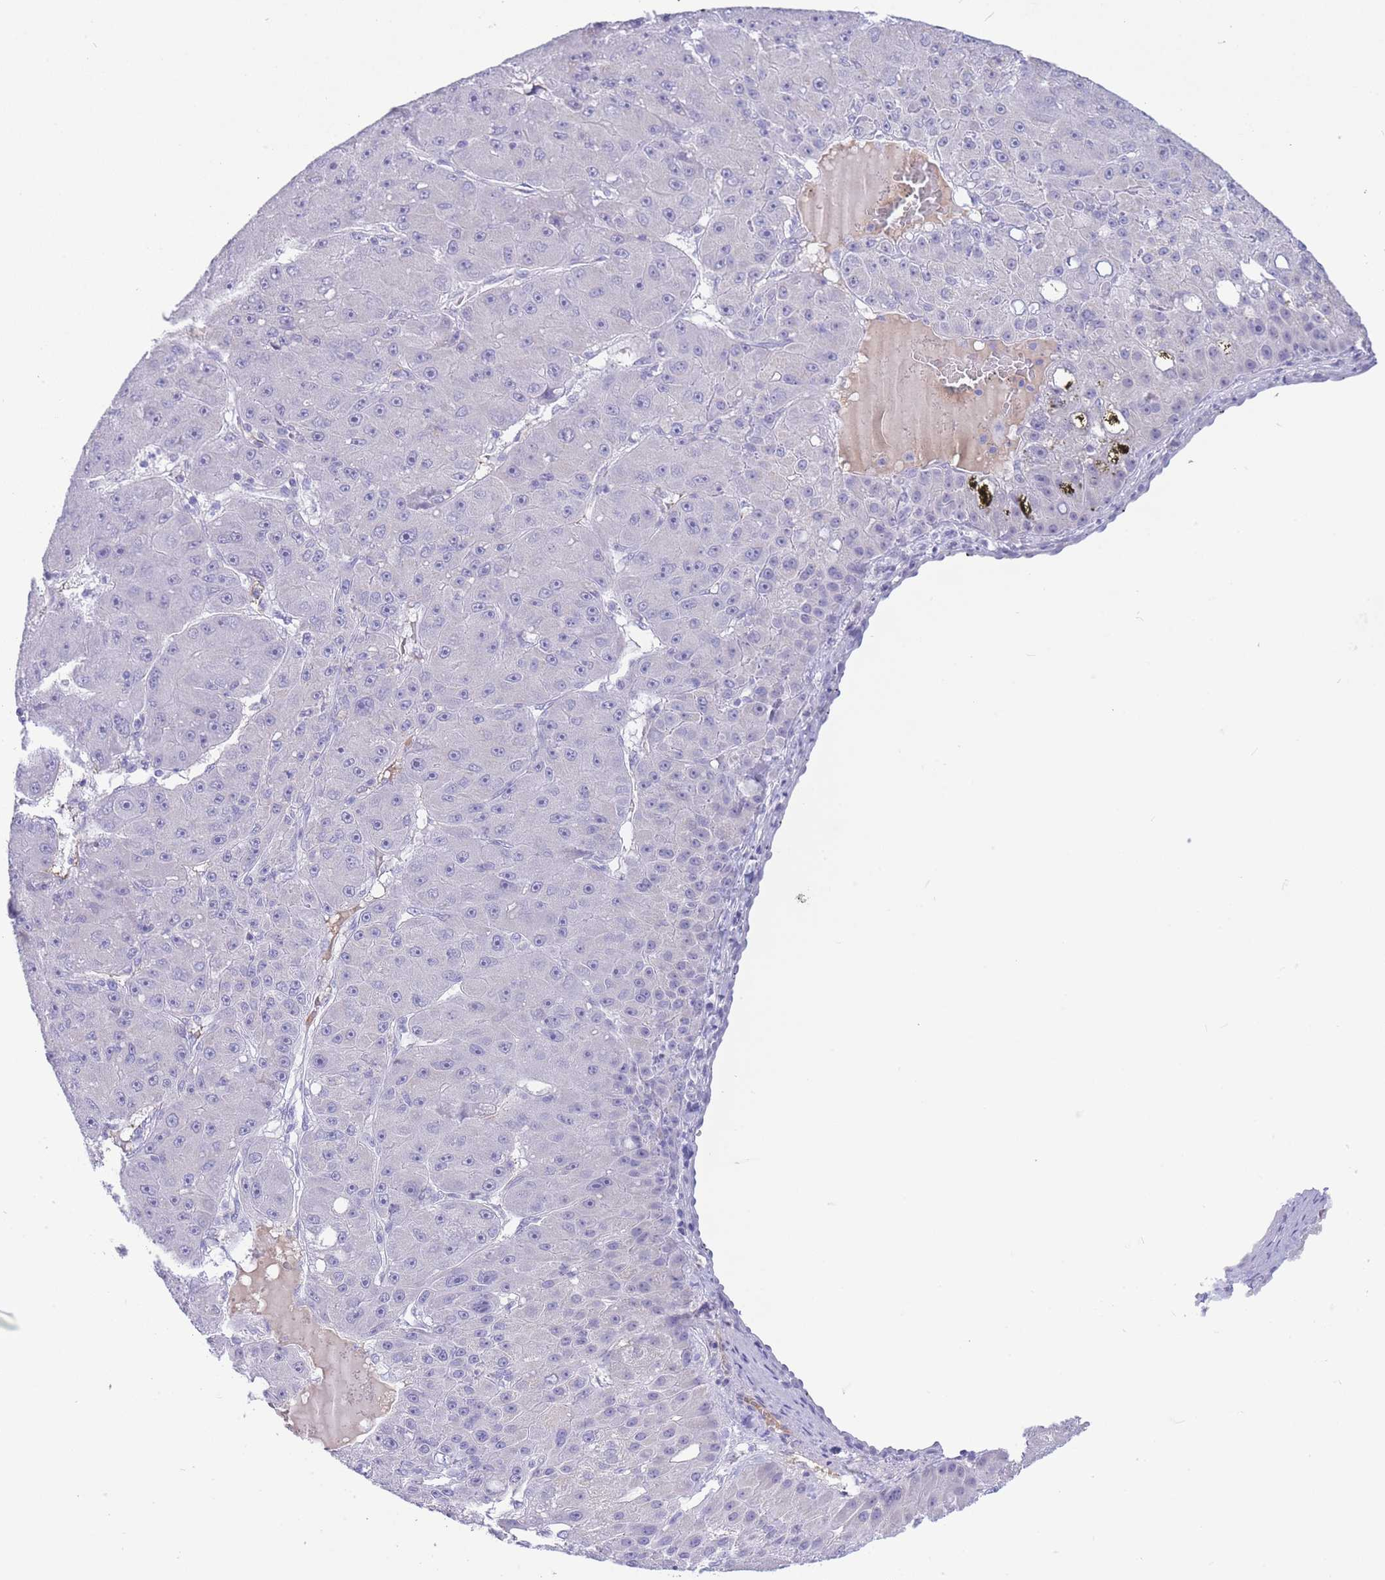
{"staining": {"intensity": "negative", "quantity": "none", "location": "none"}, "tissue": "liver cancer", "cell_type": "Tumor cells", "image_type": "cancer", "snomed": [{"axis": "morphology", "description": "Carcinoma, Hepatocellular, NOS"}, {"axis": "topography", "description": "Liver"}], "caption": "This is an immunohistochemistry photomicrograph of hepatocellular carcinoma (liver). There is no staining in tumor cells.", "gene": "ASAP3", "patient": {"sex": "male", "age": 67}}